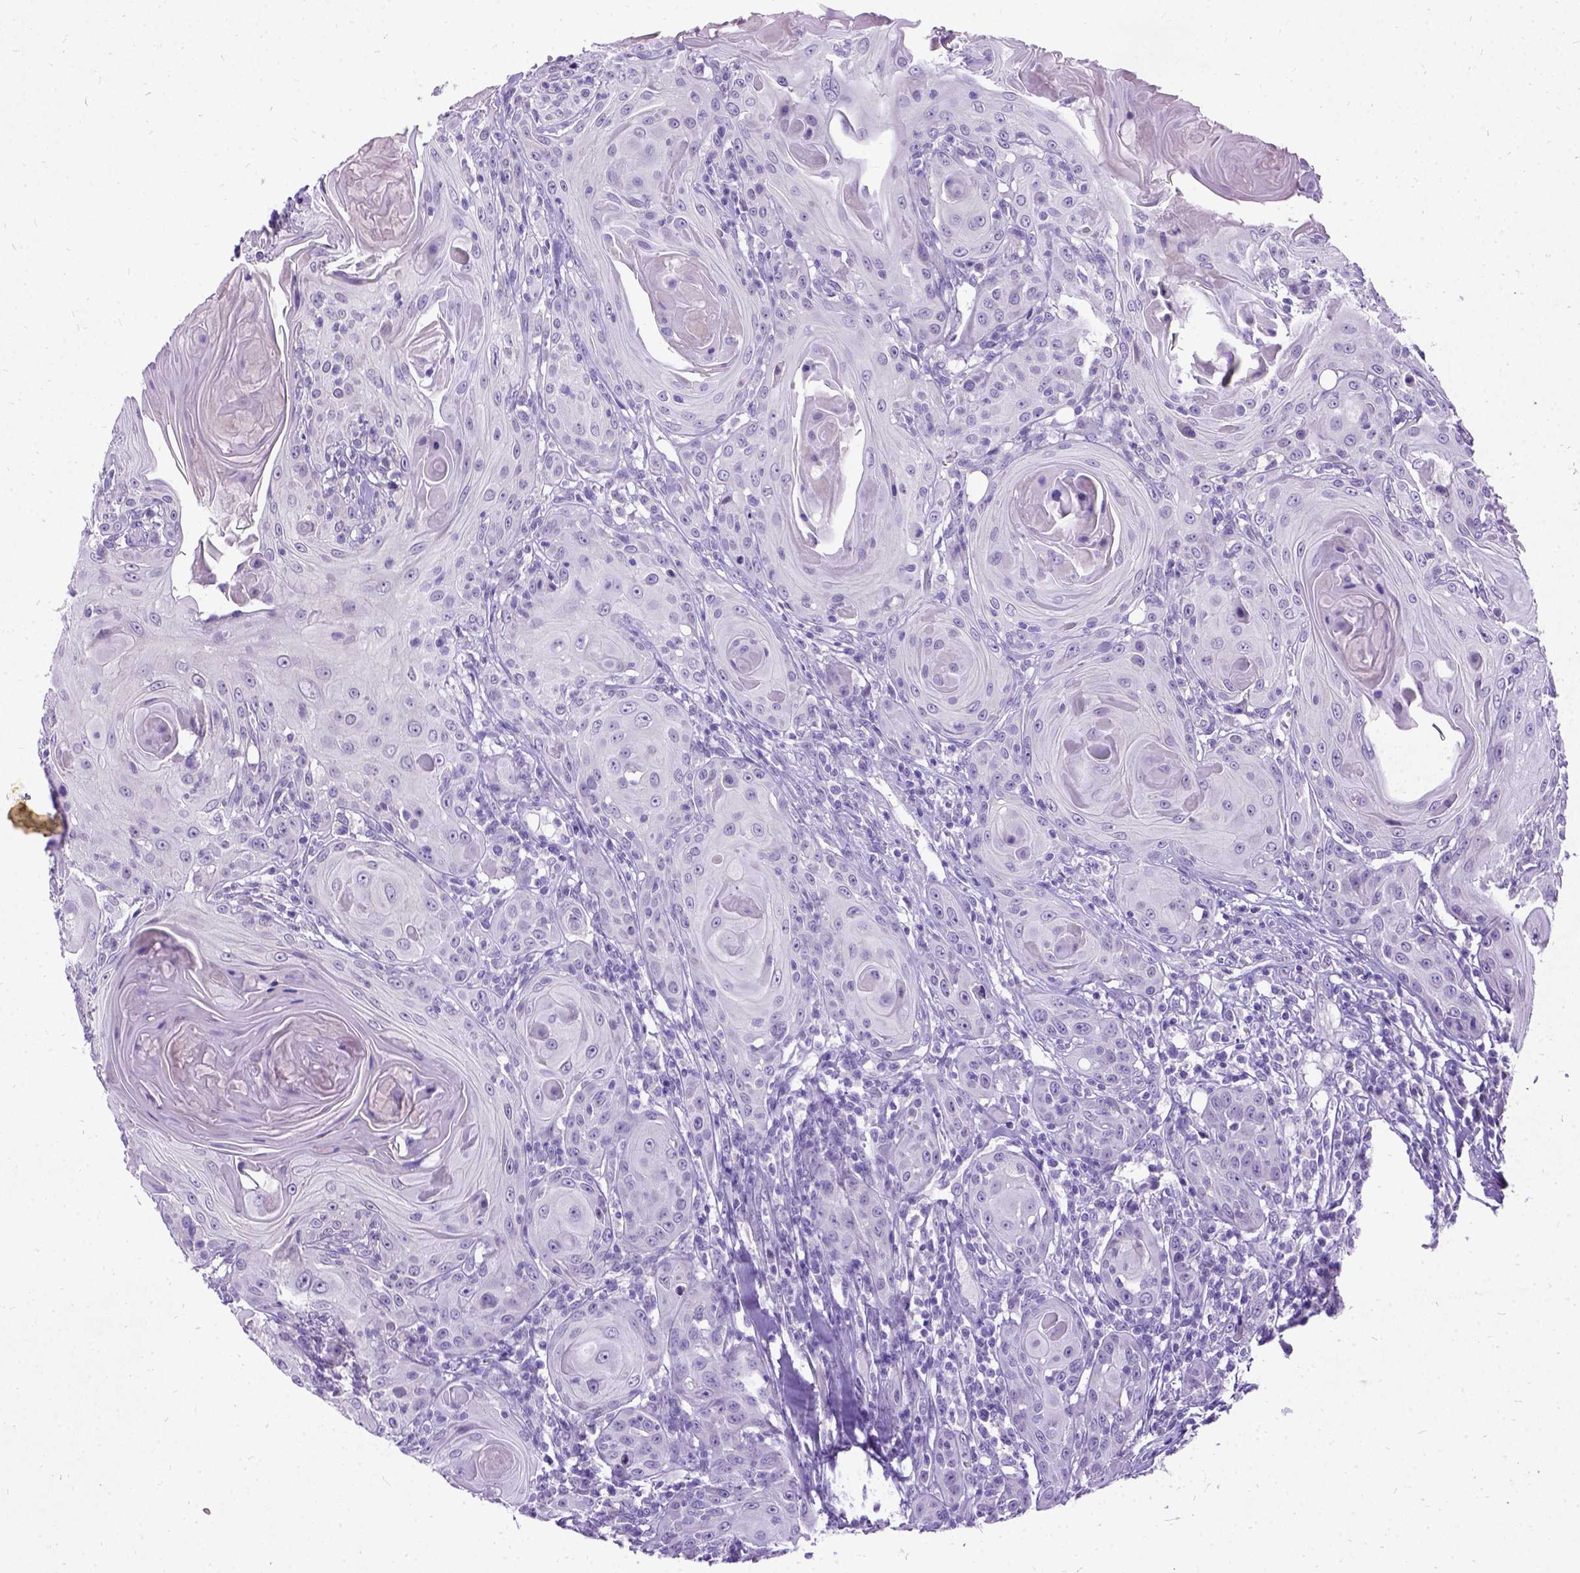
{"staining": {"intensity": "negative", "quantity": "none", "location": "none"}, "tissue": "head and neck cancer", "cell_type": "Tumor cells", "image_type": "cancer", "snomed": [{"axis": "morphology", "description": "Squamous cell carcinoma, NOS"}, {"axis": "topography", "description": "Head-Neck"}], "caption": "The image displays no staining of tumor cells in head and neck squamous cell carcinoma.", "gene": "NEUROD4", "patient": {"sex": "female", "age": 80}}